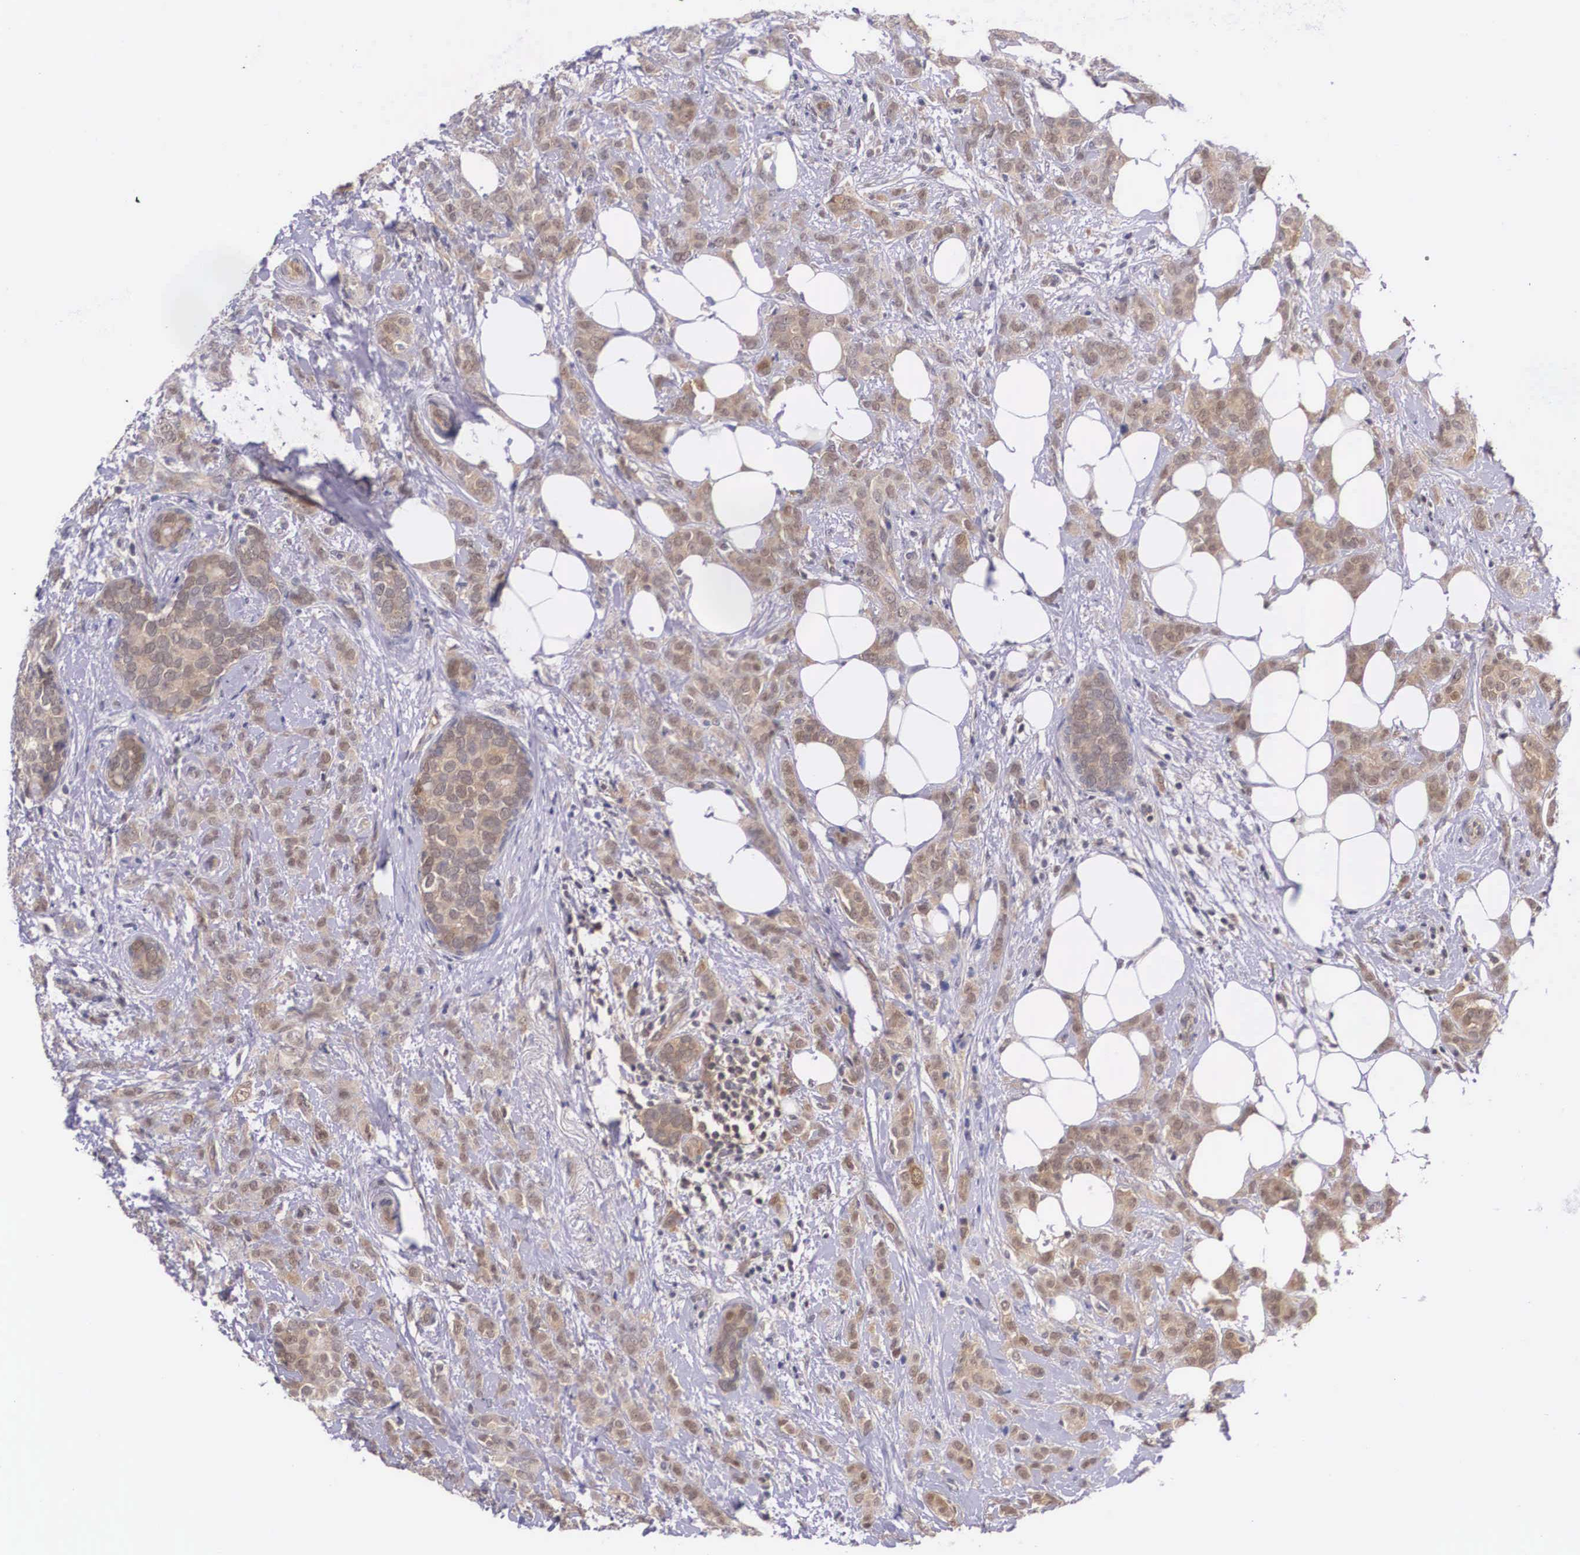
{"staining": {"intensity": "moderate", "quantity": ">75%", "location": "cytoplasmic/membranous"}, "tissue": "breast cancer", "cell_type": "Tumor cells", "image_type": "cancer", "snomed": [{"axis": "morphology", "description": "Duct carcinoma"}, {"axis": "topography", "description": "Breast"}], "caption": "Immunohistochemistry (DAB (3,3'-diaminobenzidine)) staining of breast intraductal carcinoma exhibits moderate cytoplasmic/membranous protein staining in about >75% of tumor cells.", "gene": "IGBP1", "patient": {"sex": "female", "age": 53}}